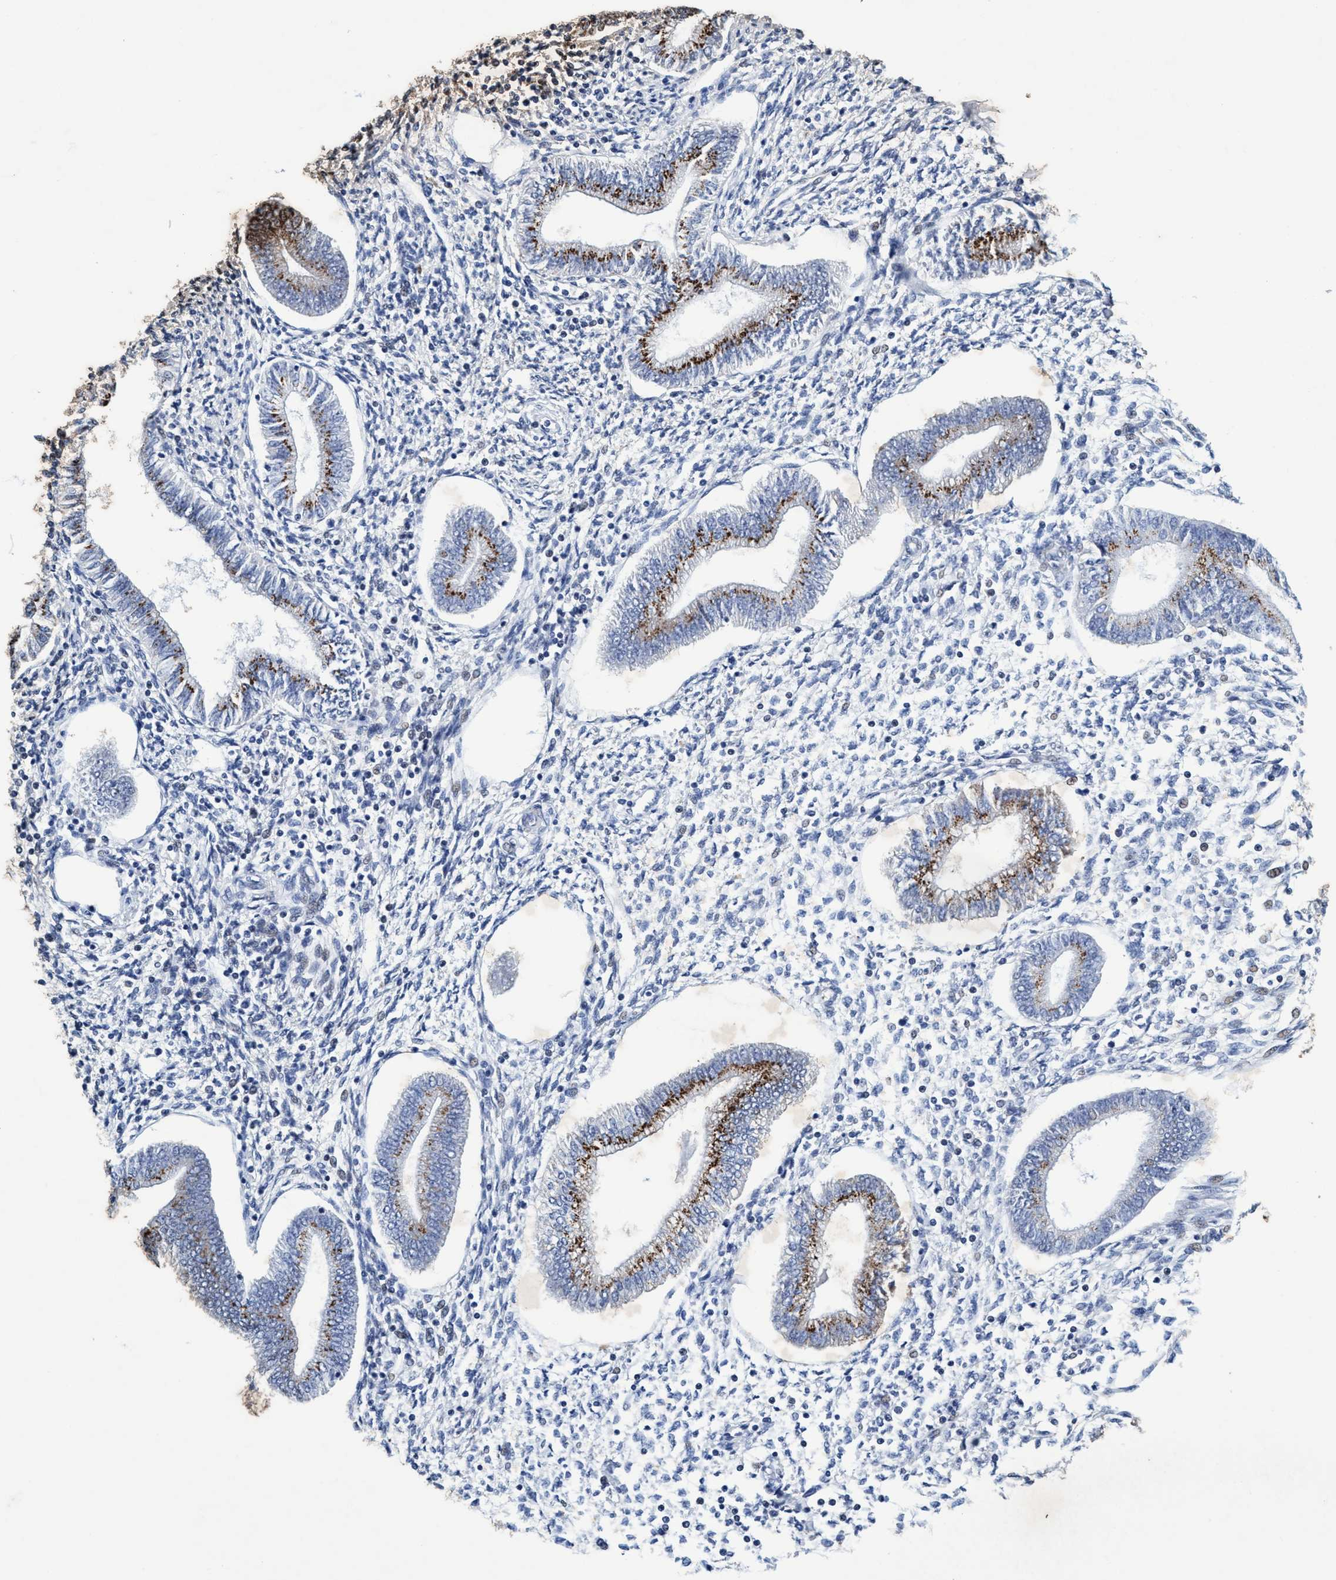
{"staining": {"intensity": "negative", "quantity": "none", "location": "none"}, "tissue": "endometrium", "cell_type": "Cells in endometrial stroma", "image_type": "normal", "snomed": [{"axis": "morphology", "description": "Normal tissue, NOS"}, {"axis": "topography", "description": "Endometrium"}], "caption": "Benign endometrium was stained to show a protein in brown. There is no significant staining in cells in endometrial stroma.", "gene": "GRB14", "patient": {"sex": "female", "age": 50}}